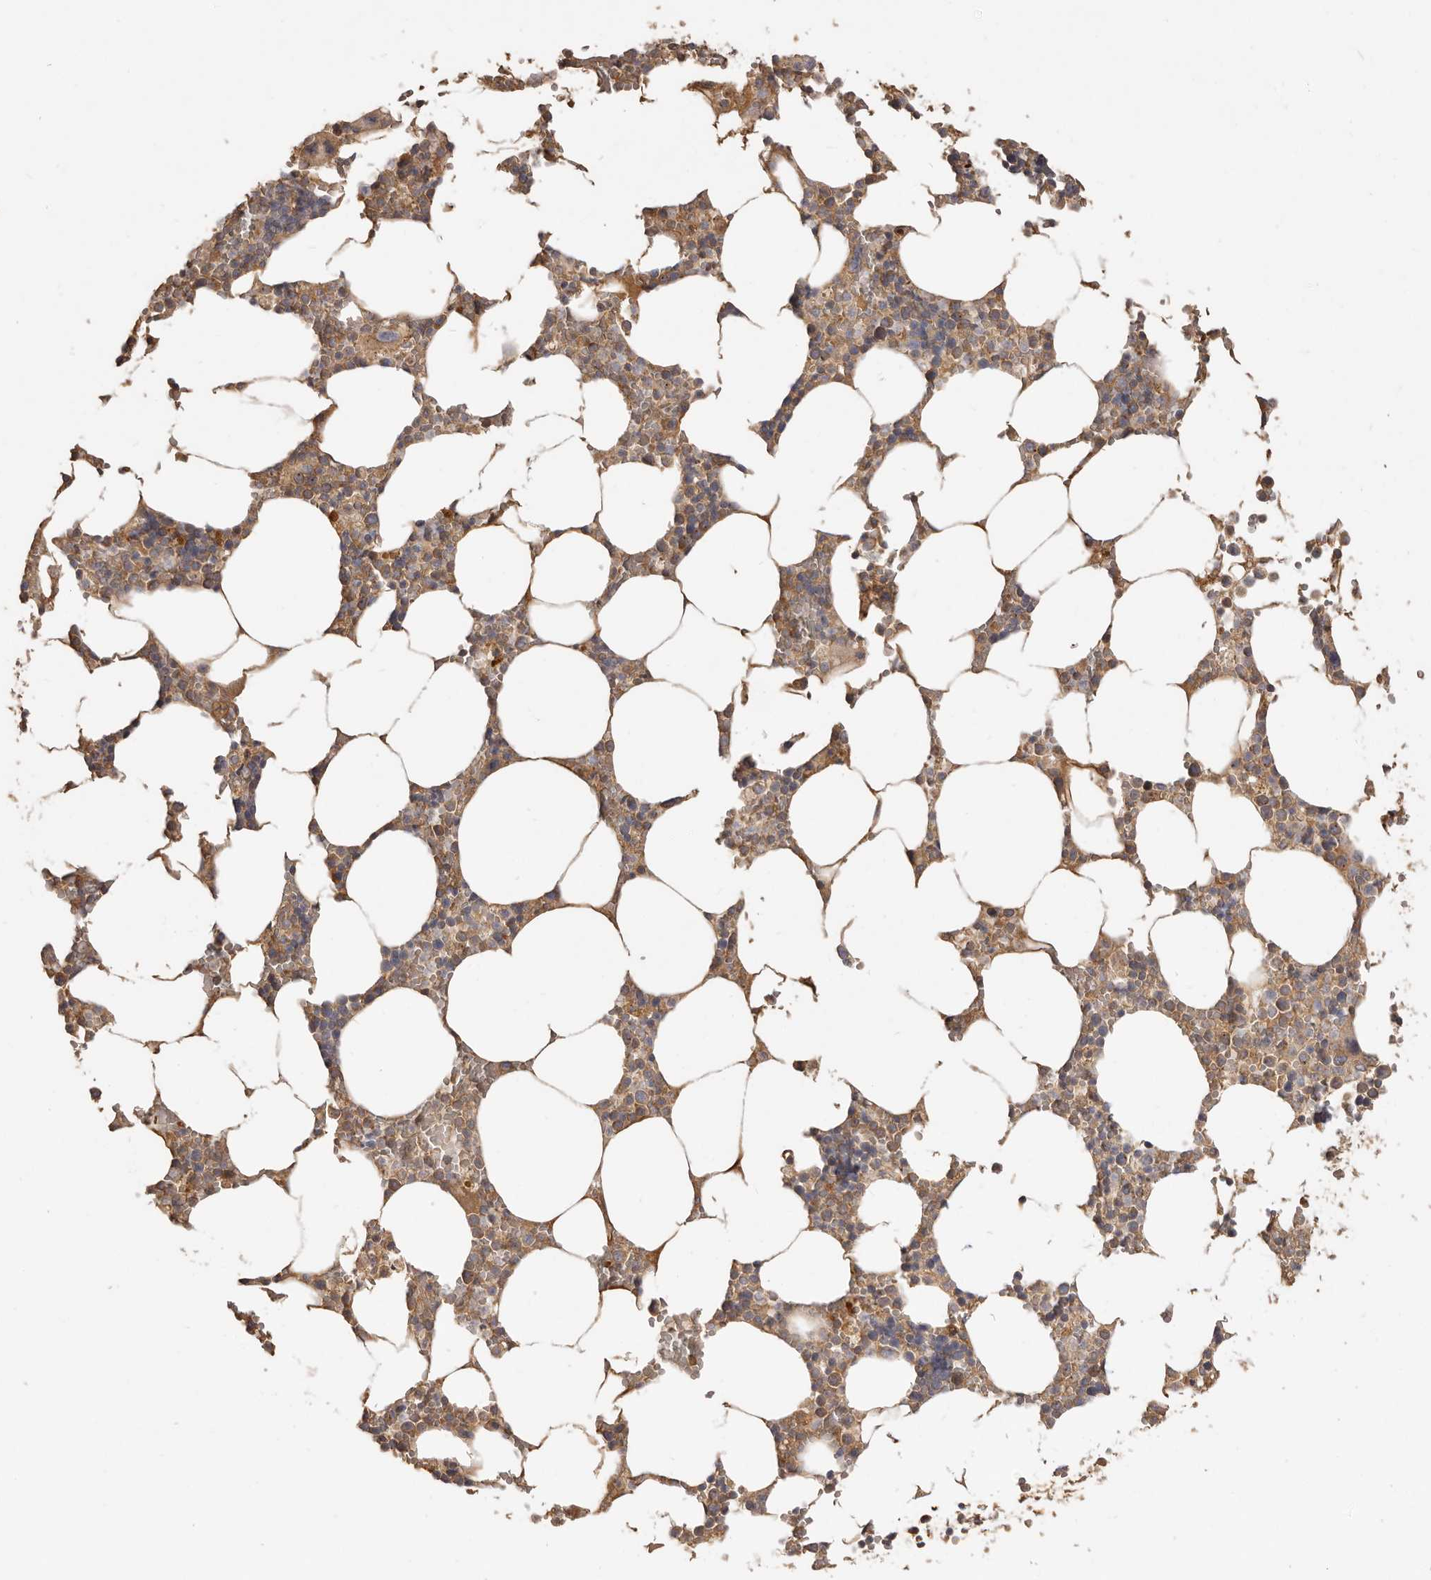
{"staining": {"intensity": "moderate", "quantity": ">75%", "location": "cytoplasmic/membranous"}, "tissue": "bone marrow", "cell_type": "Hematopoietic cells", "image_type": "normal", "snomed": [{"axis": "morphology", "description": "Normal tissue, NOS"}, {"axis": "topography", "description": "Bone marrow"}], "caption": "Immunohistochemistry (IHC) (DAB) staining of unremarkable bone marrow exhibits moderate cytoplasmic/membranous protein staining in about >75% of hematopoietic cells.", "gene": "ADAMTS9", "patient": {"sex": "male", "age": 70}}